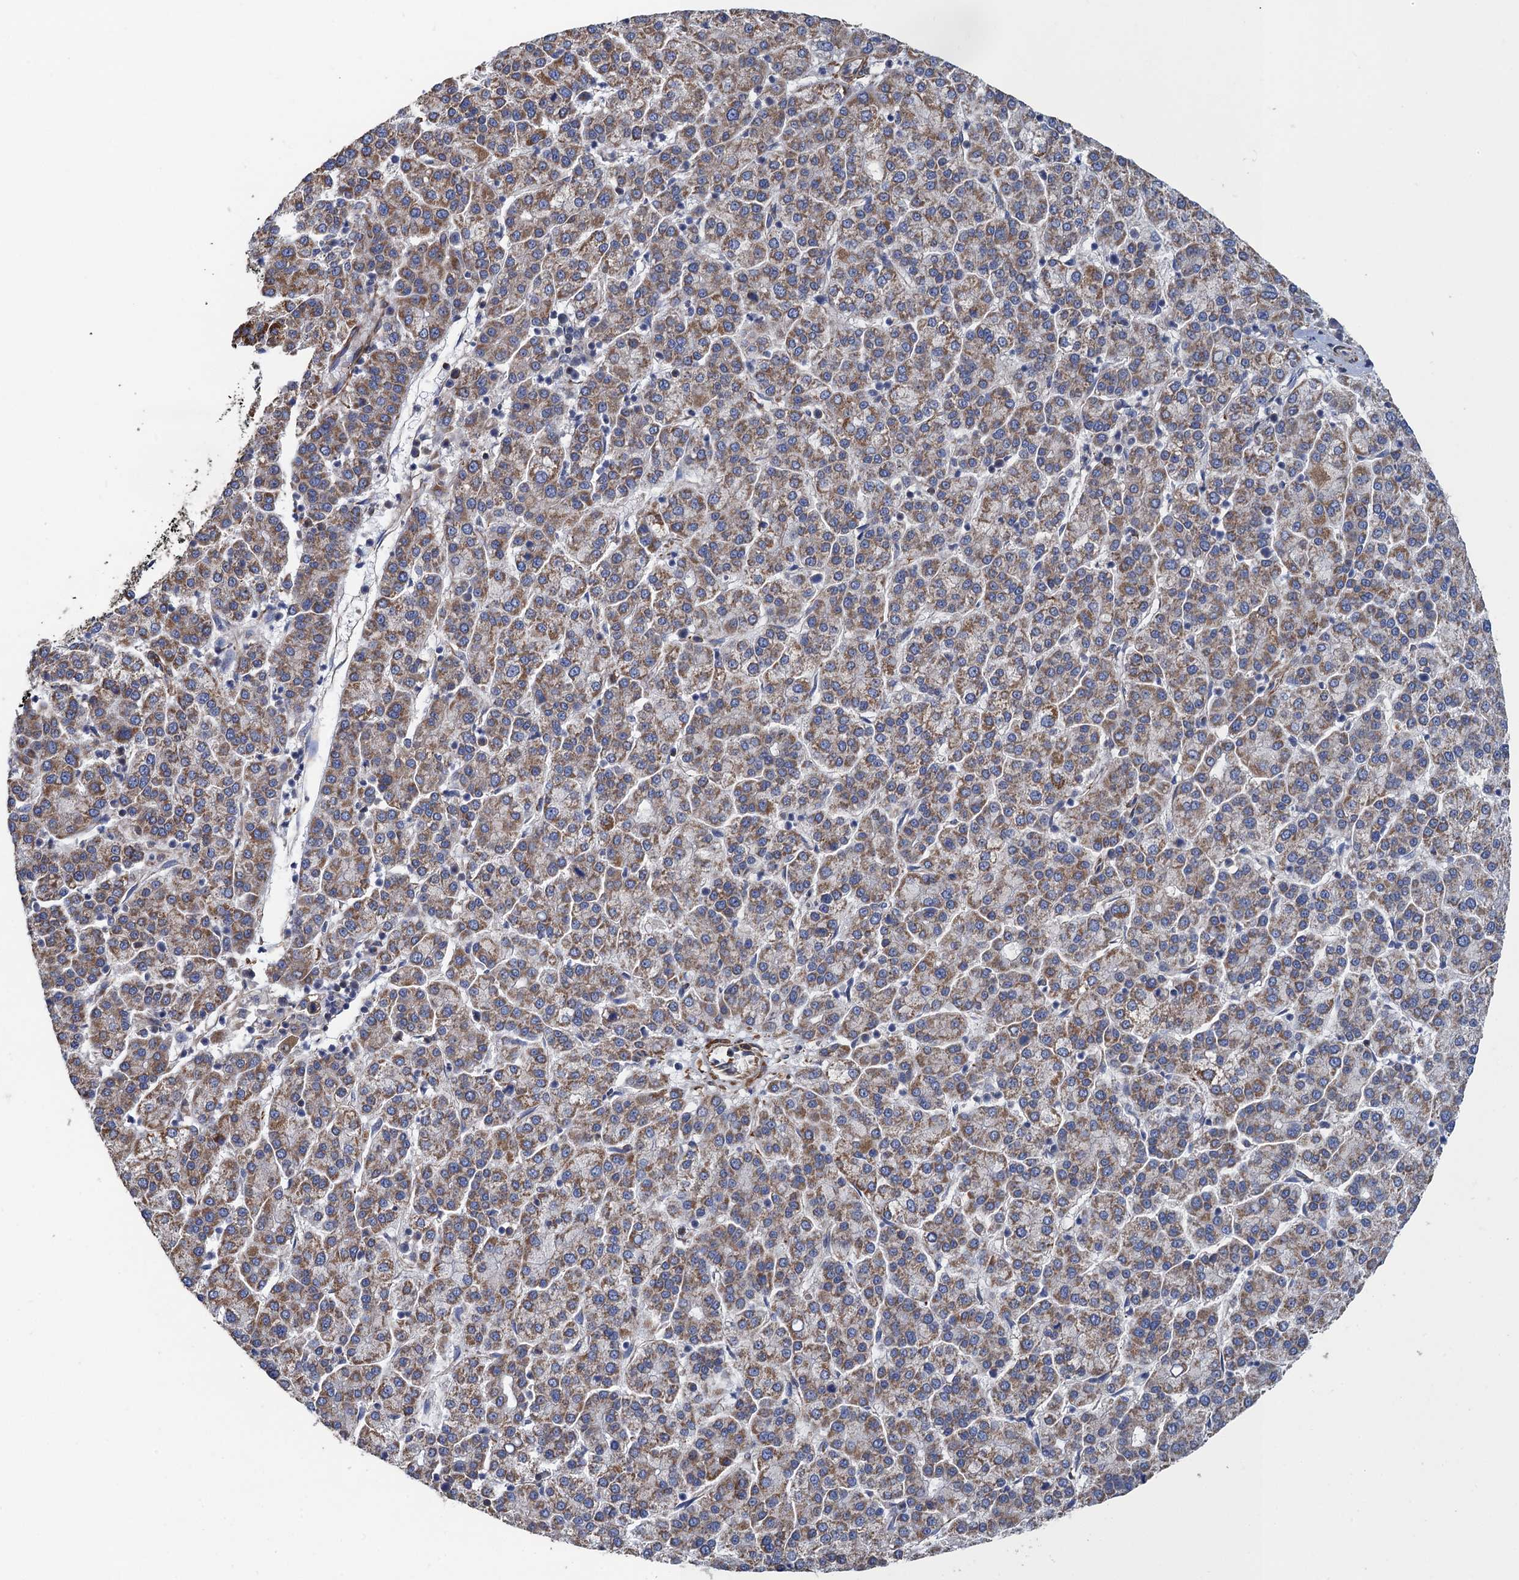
{"staining": {"intensity": "moderate", "quantity": "25%-75%", "location": "cytoplasmic/membranous"}, "tissue": "liver cancer", "cell_type": "Tumor cells", "image_type": "cancer", "snomed": [{"axis": "morphology", "description": "Carcinoma, Hepatocellular, NOS"}, {"axis": "topography", "description": "Liver"}], "caption": "Moderate cytoplasmic/membranous protein positivity is identified in approximately 25%-75% of tumor cells in hepatocellular carcinoma (liver).", "gene": "GCSH", "patient": {"sex": "female", "age": 58}}